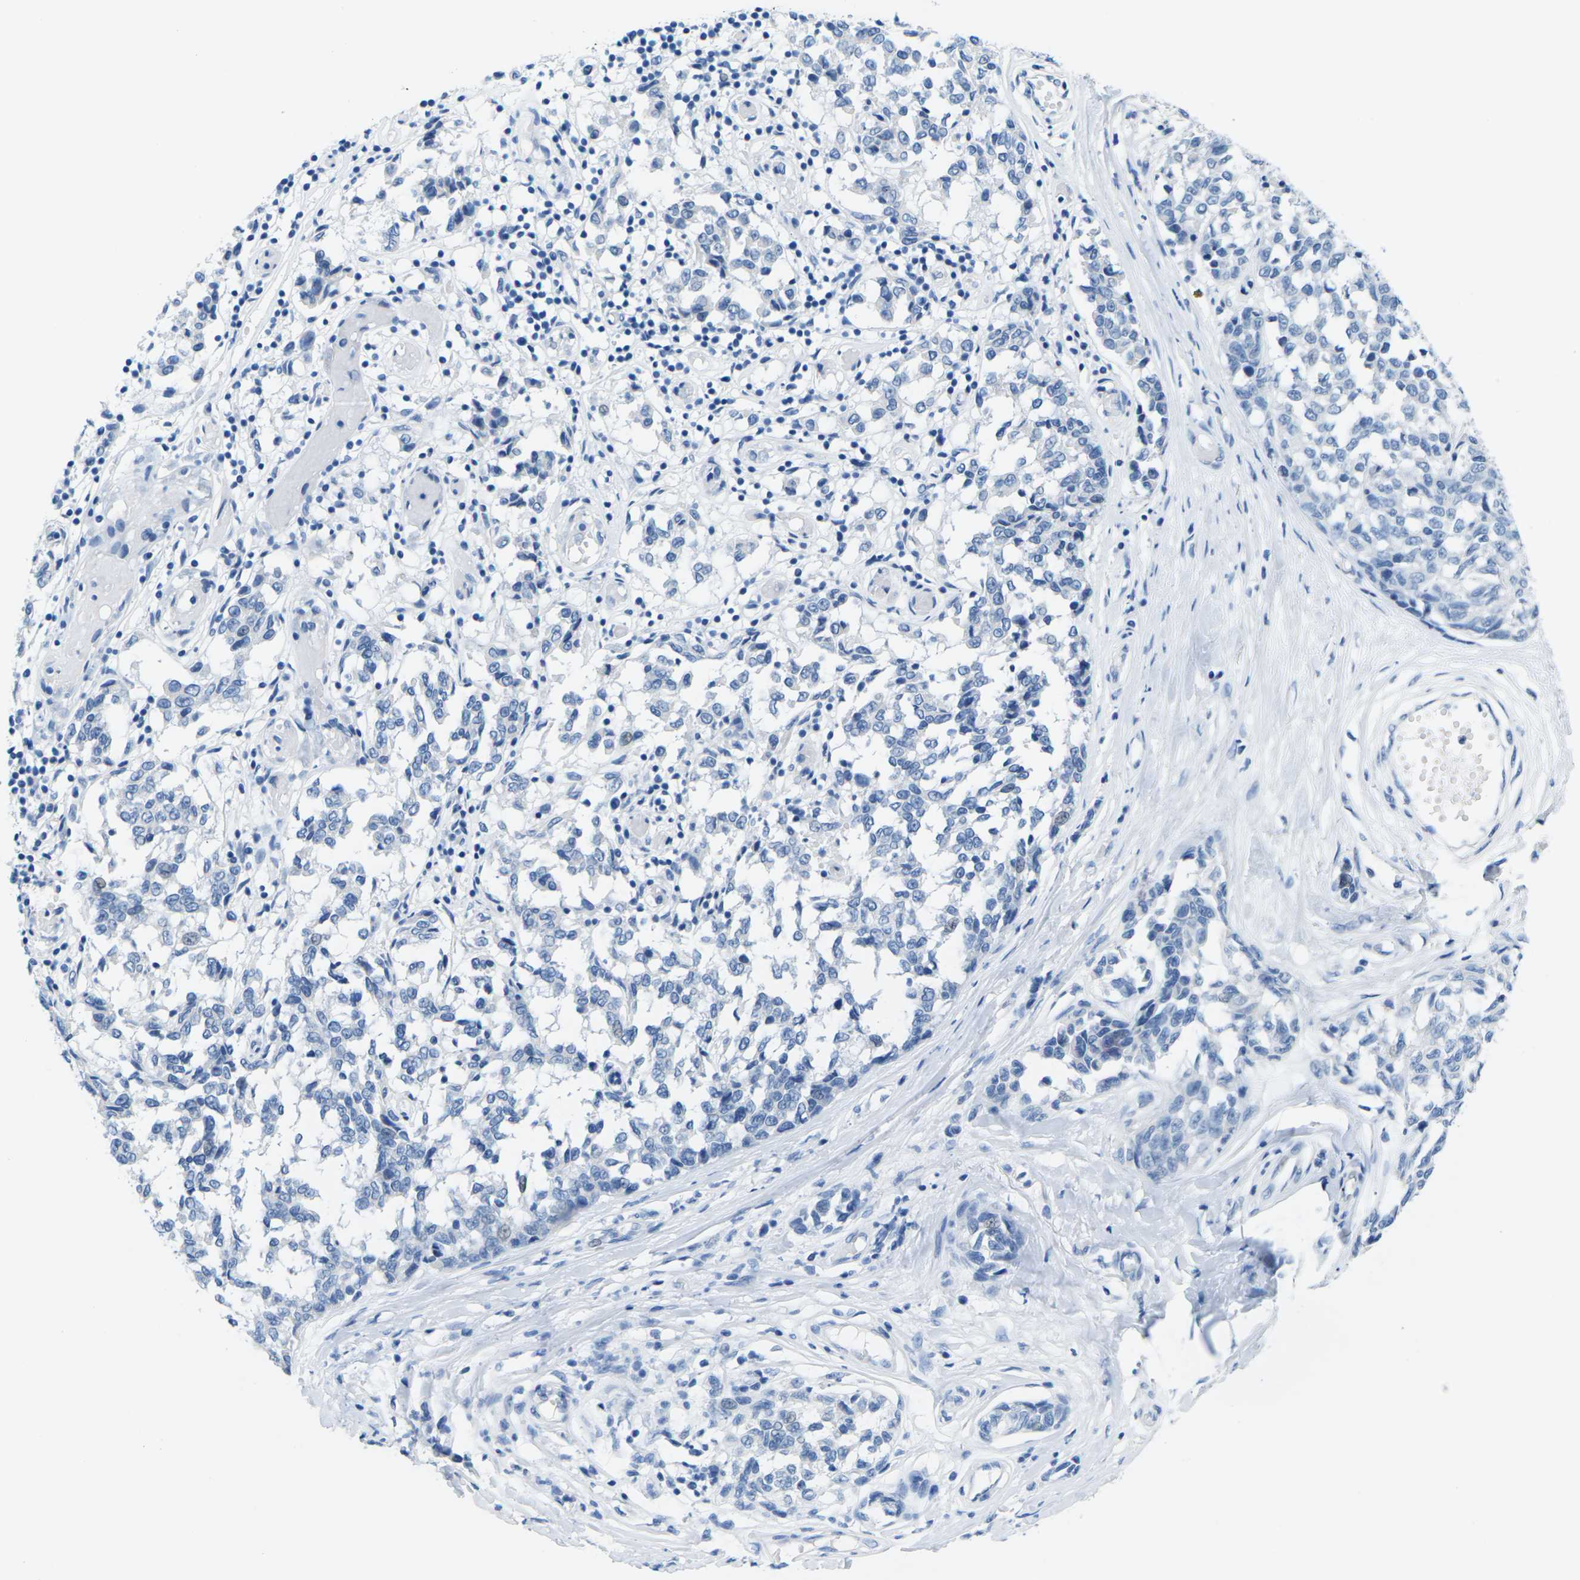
{"staining": {"intensity": "negative", "quantity": "none", "location": "none"}, "tissue": "melanoma", "cell_type": "Tumor cells", "image_type": "cancer", "snomed": [{"axis": "morphology", "description": "Malignant melanoma, NOS"}, {"axis": "topography", "description": "Skin"}], "caption": "Image shows no protein expression in tumor cells of melanoma tissue.", "gene": "SLC12A1", "patient": {"sex": "female", "age": 64}}